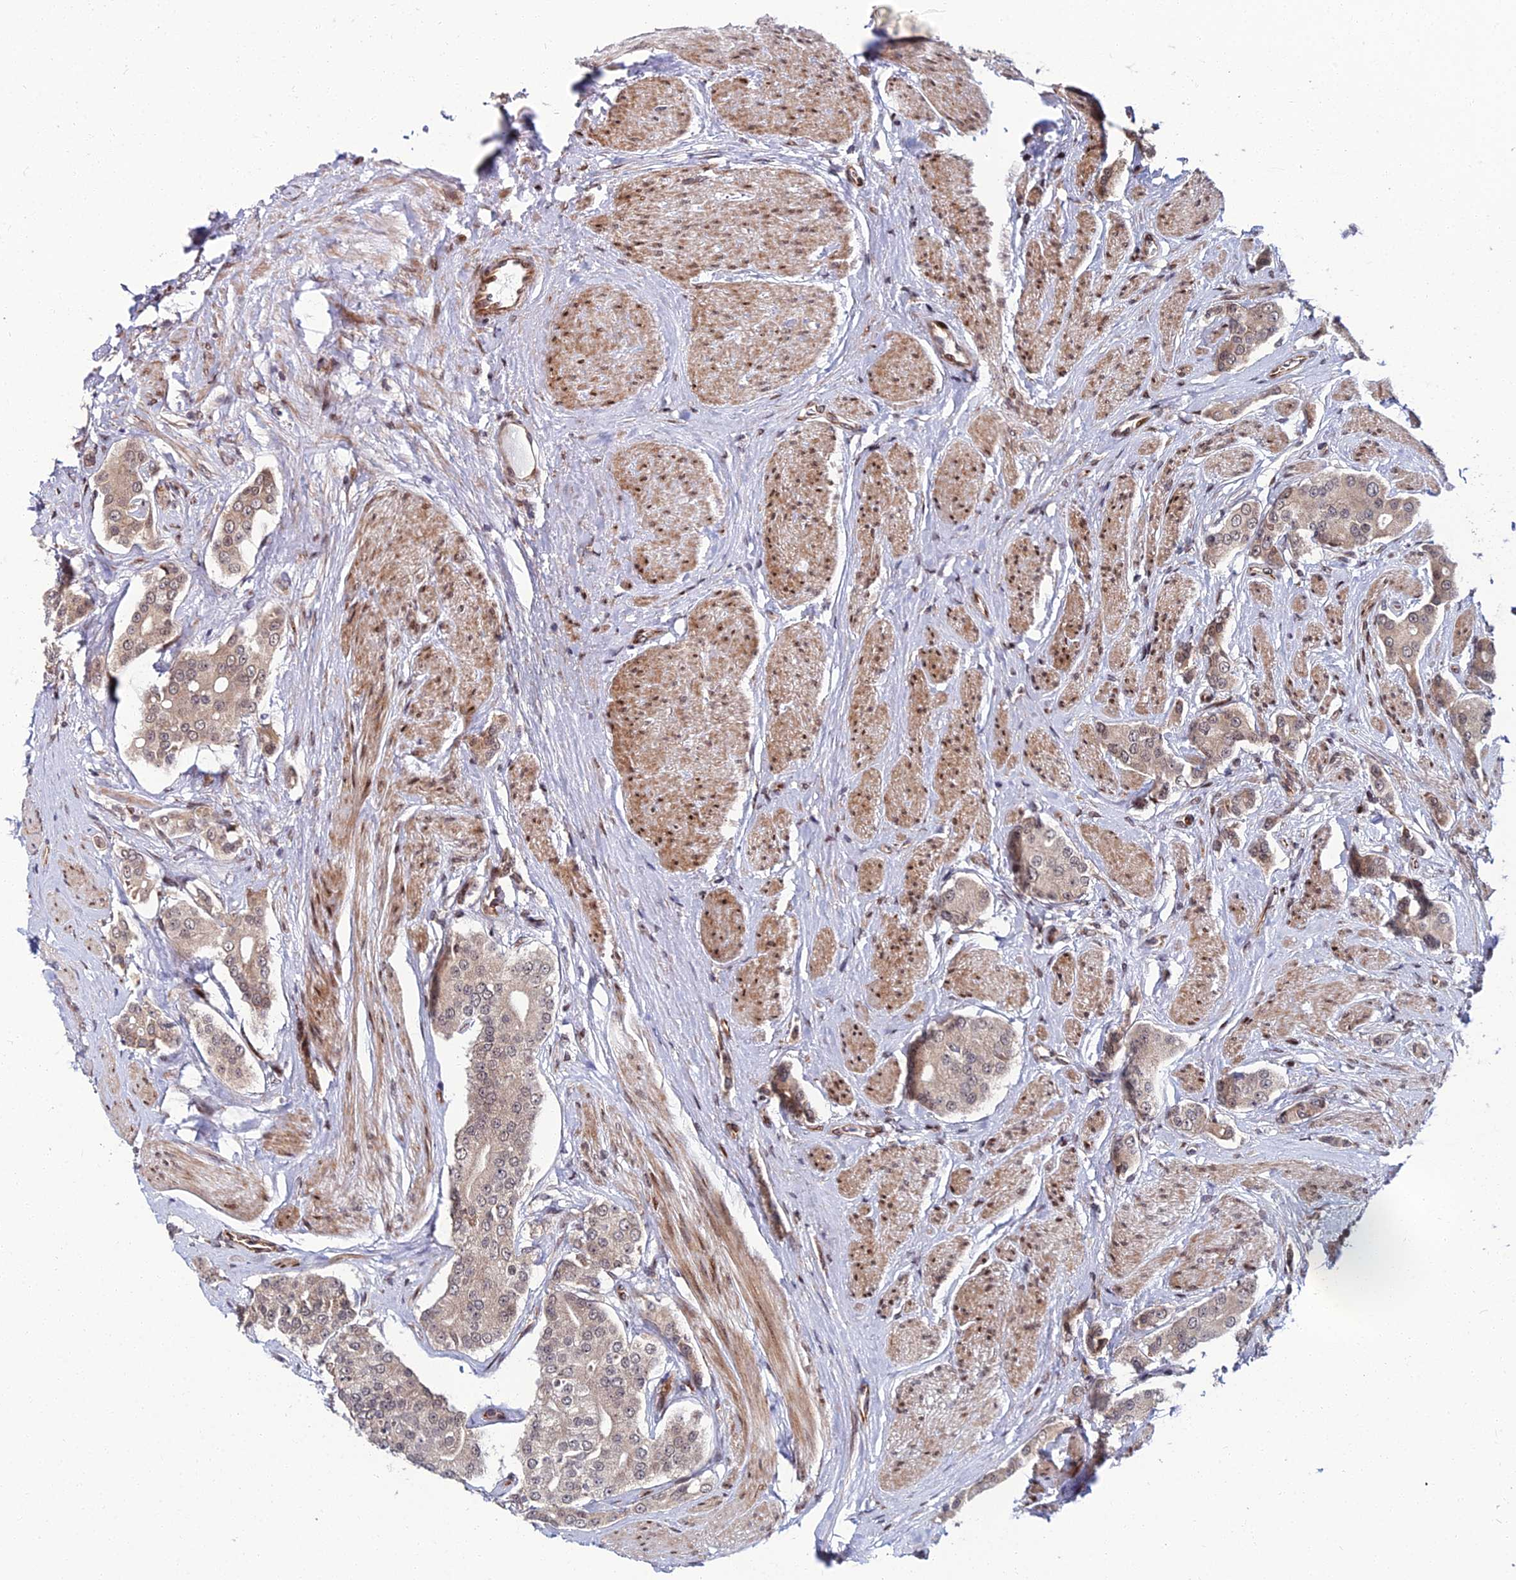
{"staining": {"intensity": "moderate", "quantity": ">75%", "location": "cytoplasmic/membranous,nuclear"}, "tissue": "prostate cancer", "cell_type": "Tumor cells", "image_type": "cancer", "snomed": [{"axis": "morphology", "description": "Adenocarcinoma, High grade"}, {"axis": "topography", "description": "Prostate"}], "caption": "Human prostate cancer stained for a protein (brown) reveals moderate cytoplasmic/membranous and nuclear positive expression in approximately >75% of tumor cells.", "gene": "ZNF668", "patient": {"sex": "male", "age": 71}}